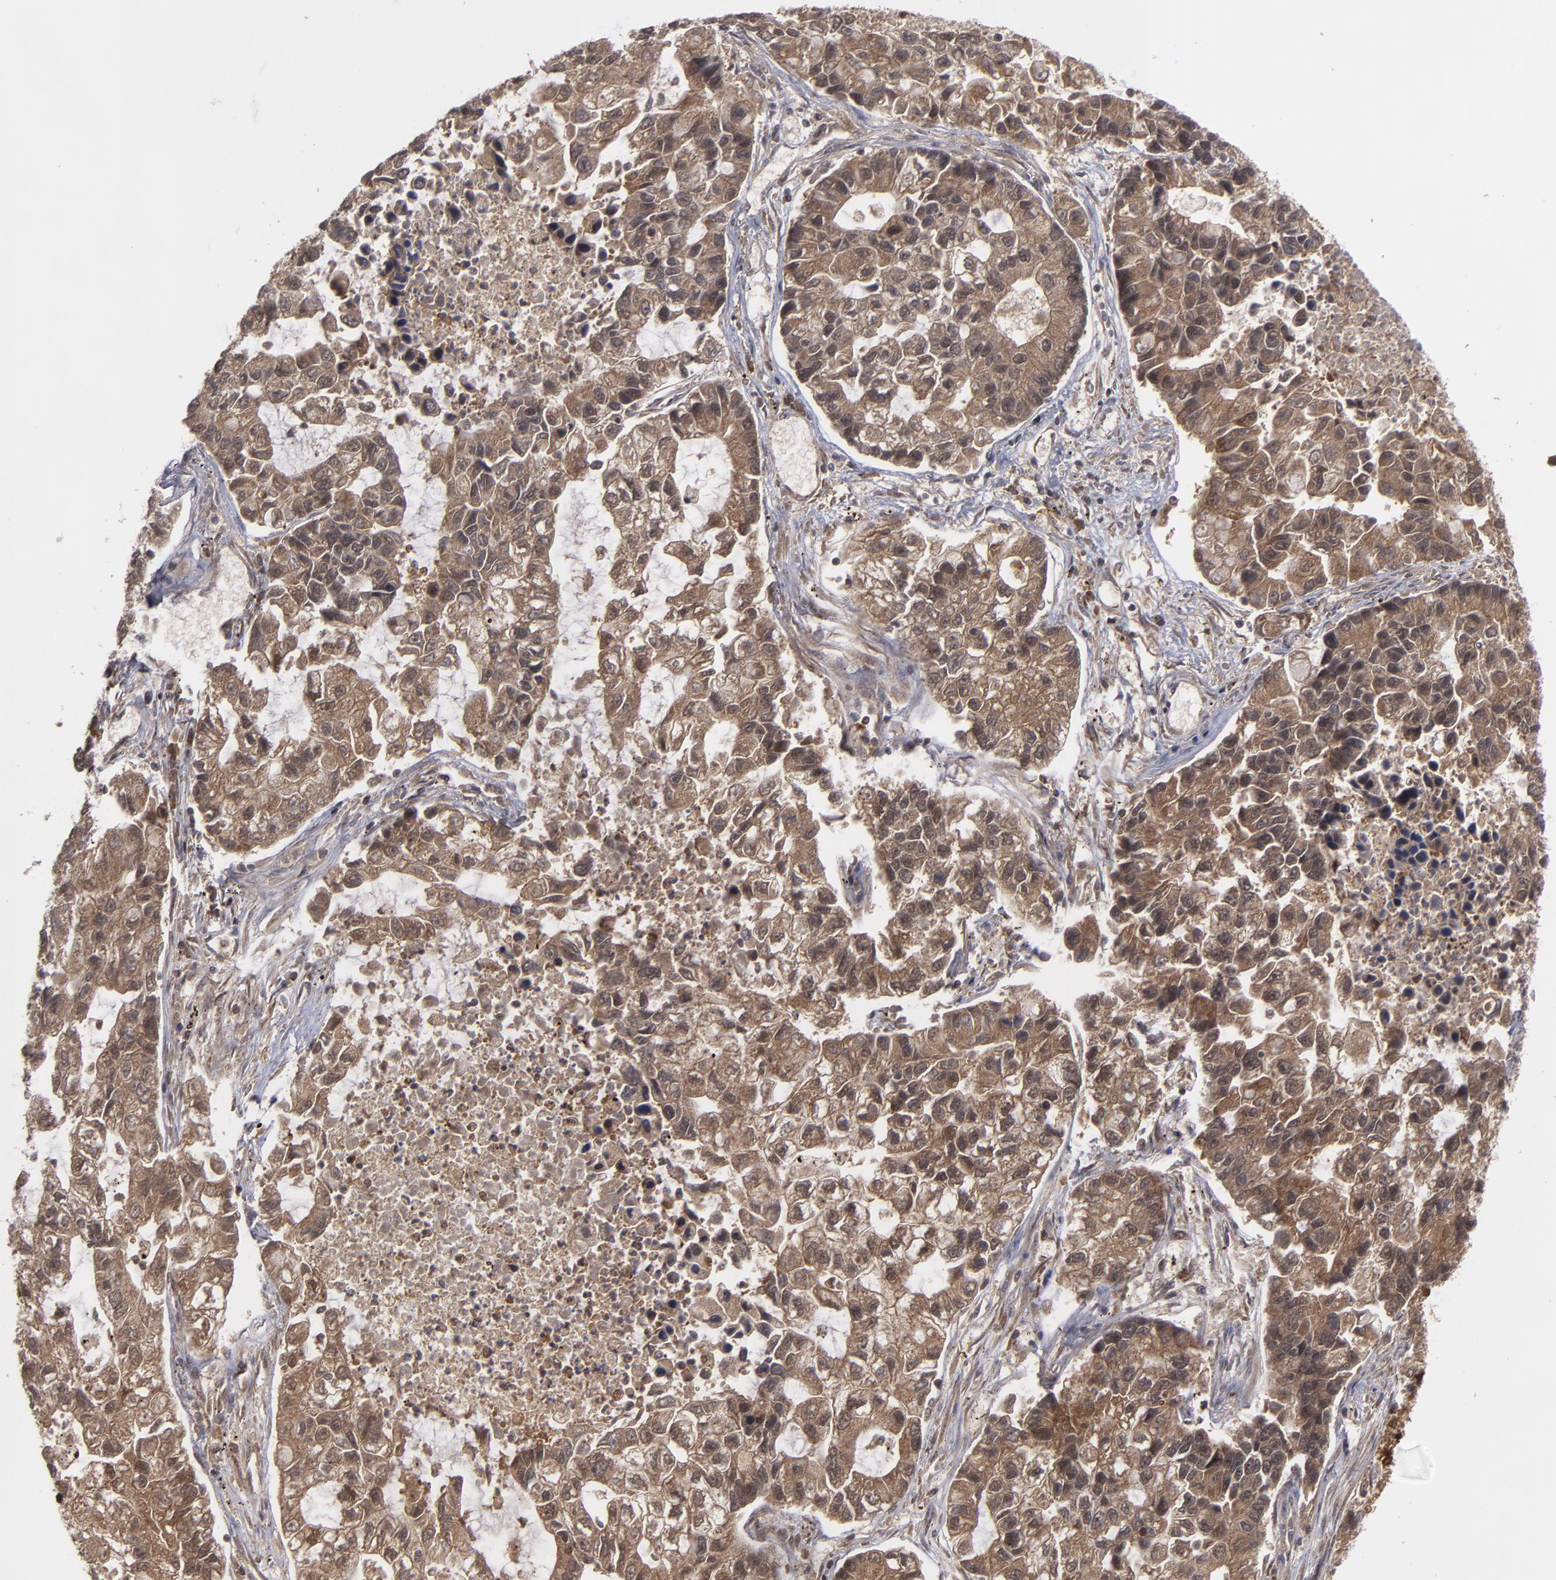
{"staining": {"intensity": "moderate", "quantity": ">75%", "location": "cytoplasmic/membranous,nuclear"}, "tissue": "lung cancer", "cell_type": "Tumor cells", "image_type": "cancer", "snomed": [{"axis": "morphology", "description": "Adenocarcinoma, NOS"}, {"axis": "topography", "description": "Lung"}], "caption": "Lung cancer (adenocarcinoma) was stained to show a protein in brown. There is medium levels of moderate cytoplasmic/membranous and nuclear staining in about >75% of tumor cells. (DAB (3,3'-diaminobenzidine) = brown stain, brightfield microscopy at high magnification).", "gene": "GSR", "patient": {"sex": "female", "age": 51}}